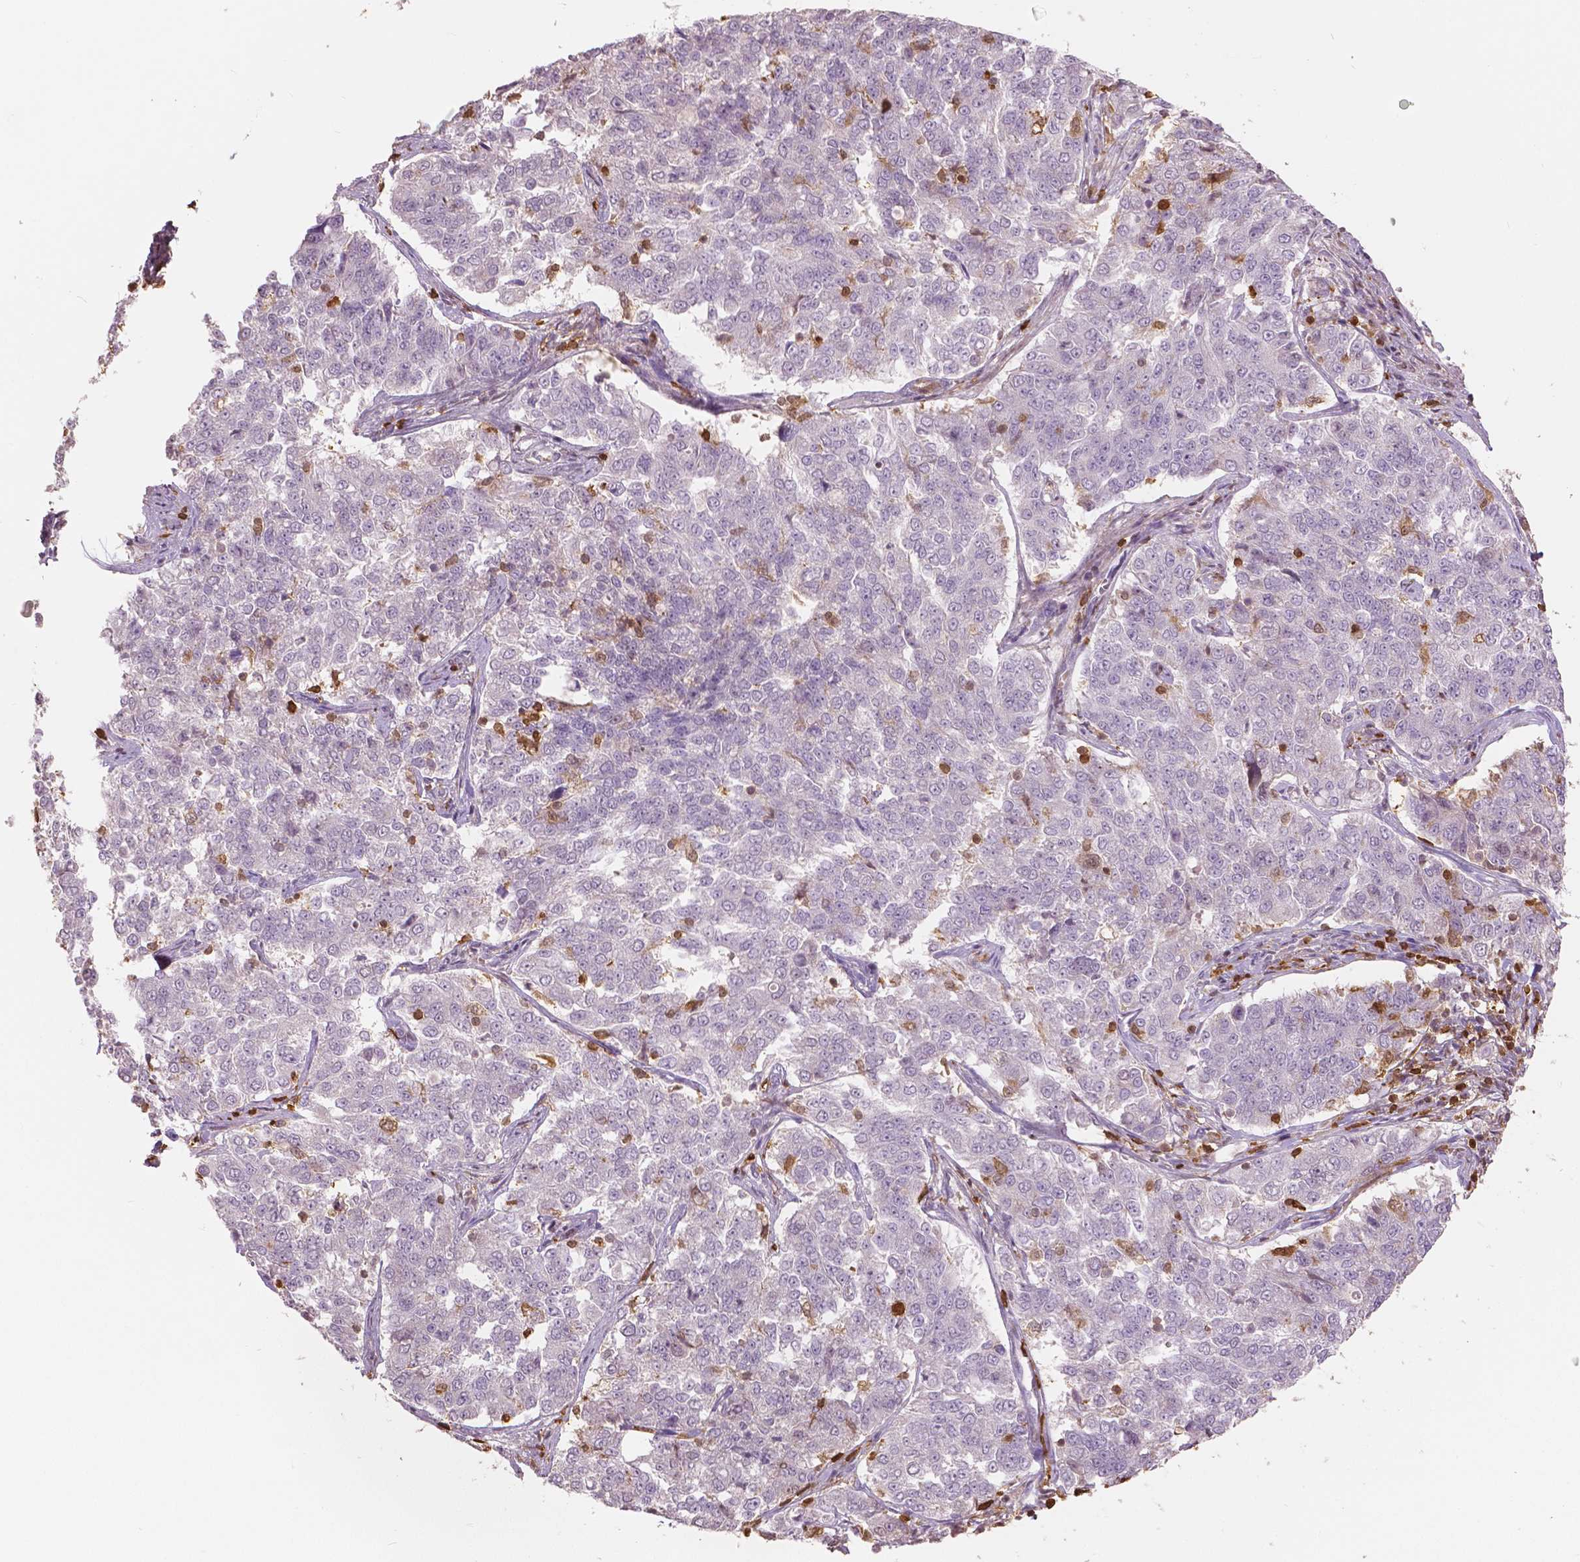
{"staining": {"intensity": "negative", "quantity": "none", "location": "none"}, "tissue": "endometrial cancer", "cell_type": "Tumor cells", "image_type": "cancer", "snomed": [{"axis": "morphology", "description": "Adenocarcinoma, NOS"}, {"axis": "topography", "description": "Endometrium"}], "caption": "Histopathology image shows no protein staining in tumor cells of endometrial cancer (adenocarcinoma) tissue.", "gene": "S100A4", "patient": {"sex": "female", "age": 43}}